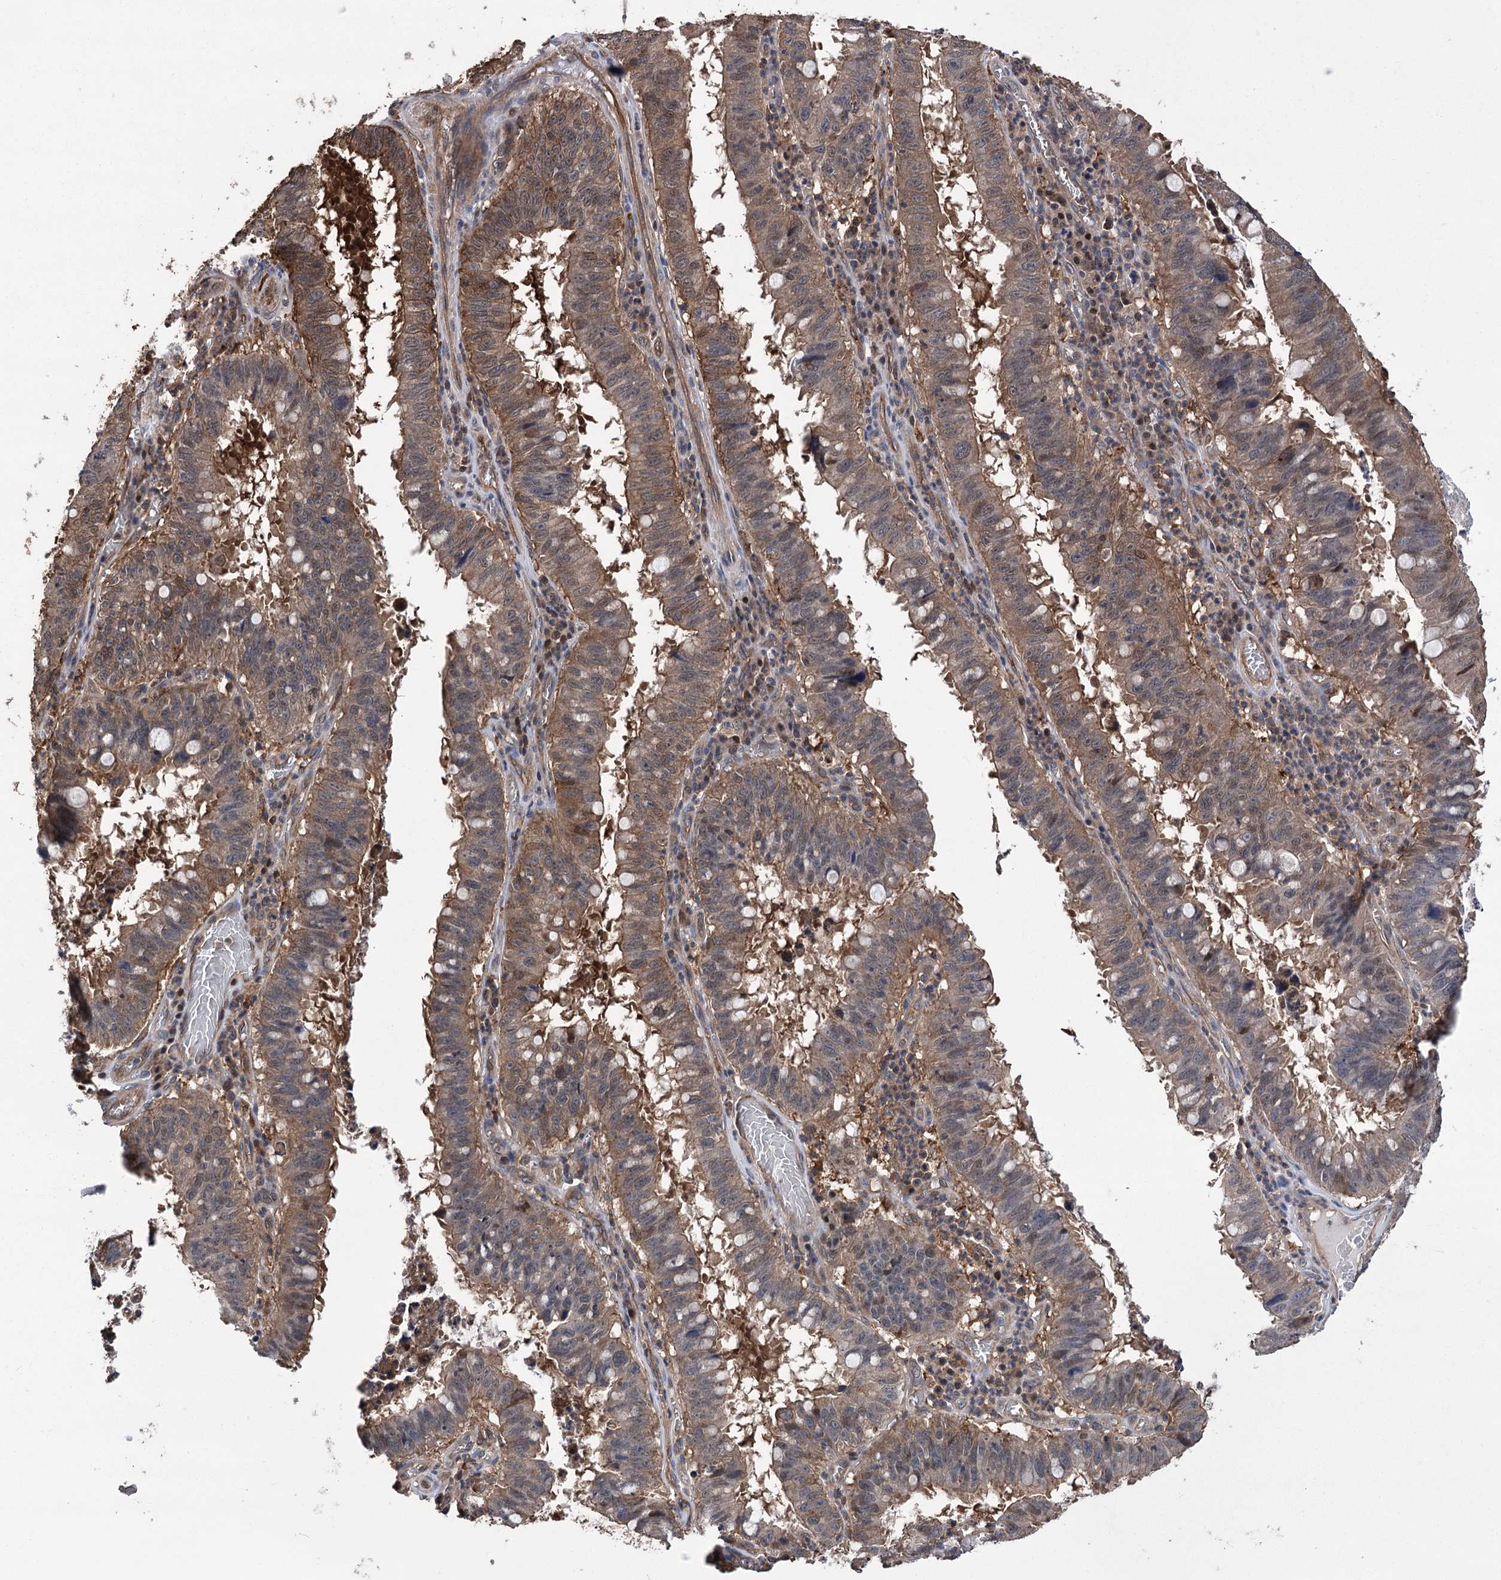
{"staining": {"intensity": "moderate", "quantity": "25%-75%", "location": "cytoplasmic/membranous"}, "tissue": "stomach cancer", "cell_type": "Tumor cells", "image_type": "cancer", "snomed": [{"axis": "morphology", "description": "Adenocarcinoma, NOS"}, {"axis": "topography", "description": "Stomach"}], "caption": "Brown immunohistochemical staining in human adenocarcinoma (stomach) demonstrates moderate cytoplasmic/membranous staining in about 25%-75% of tumor cells.", "gene": "DPP3", "patient": {"sex": "male", "age": 59}}